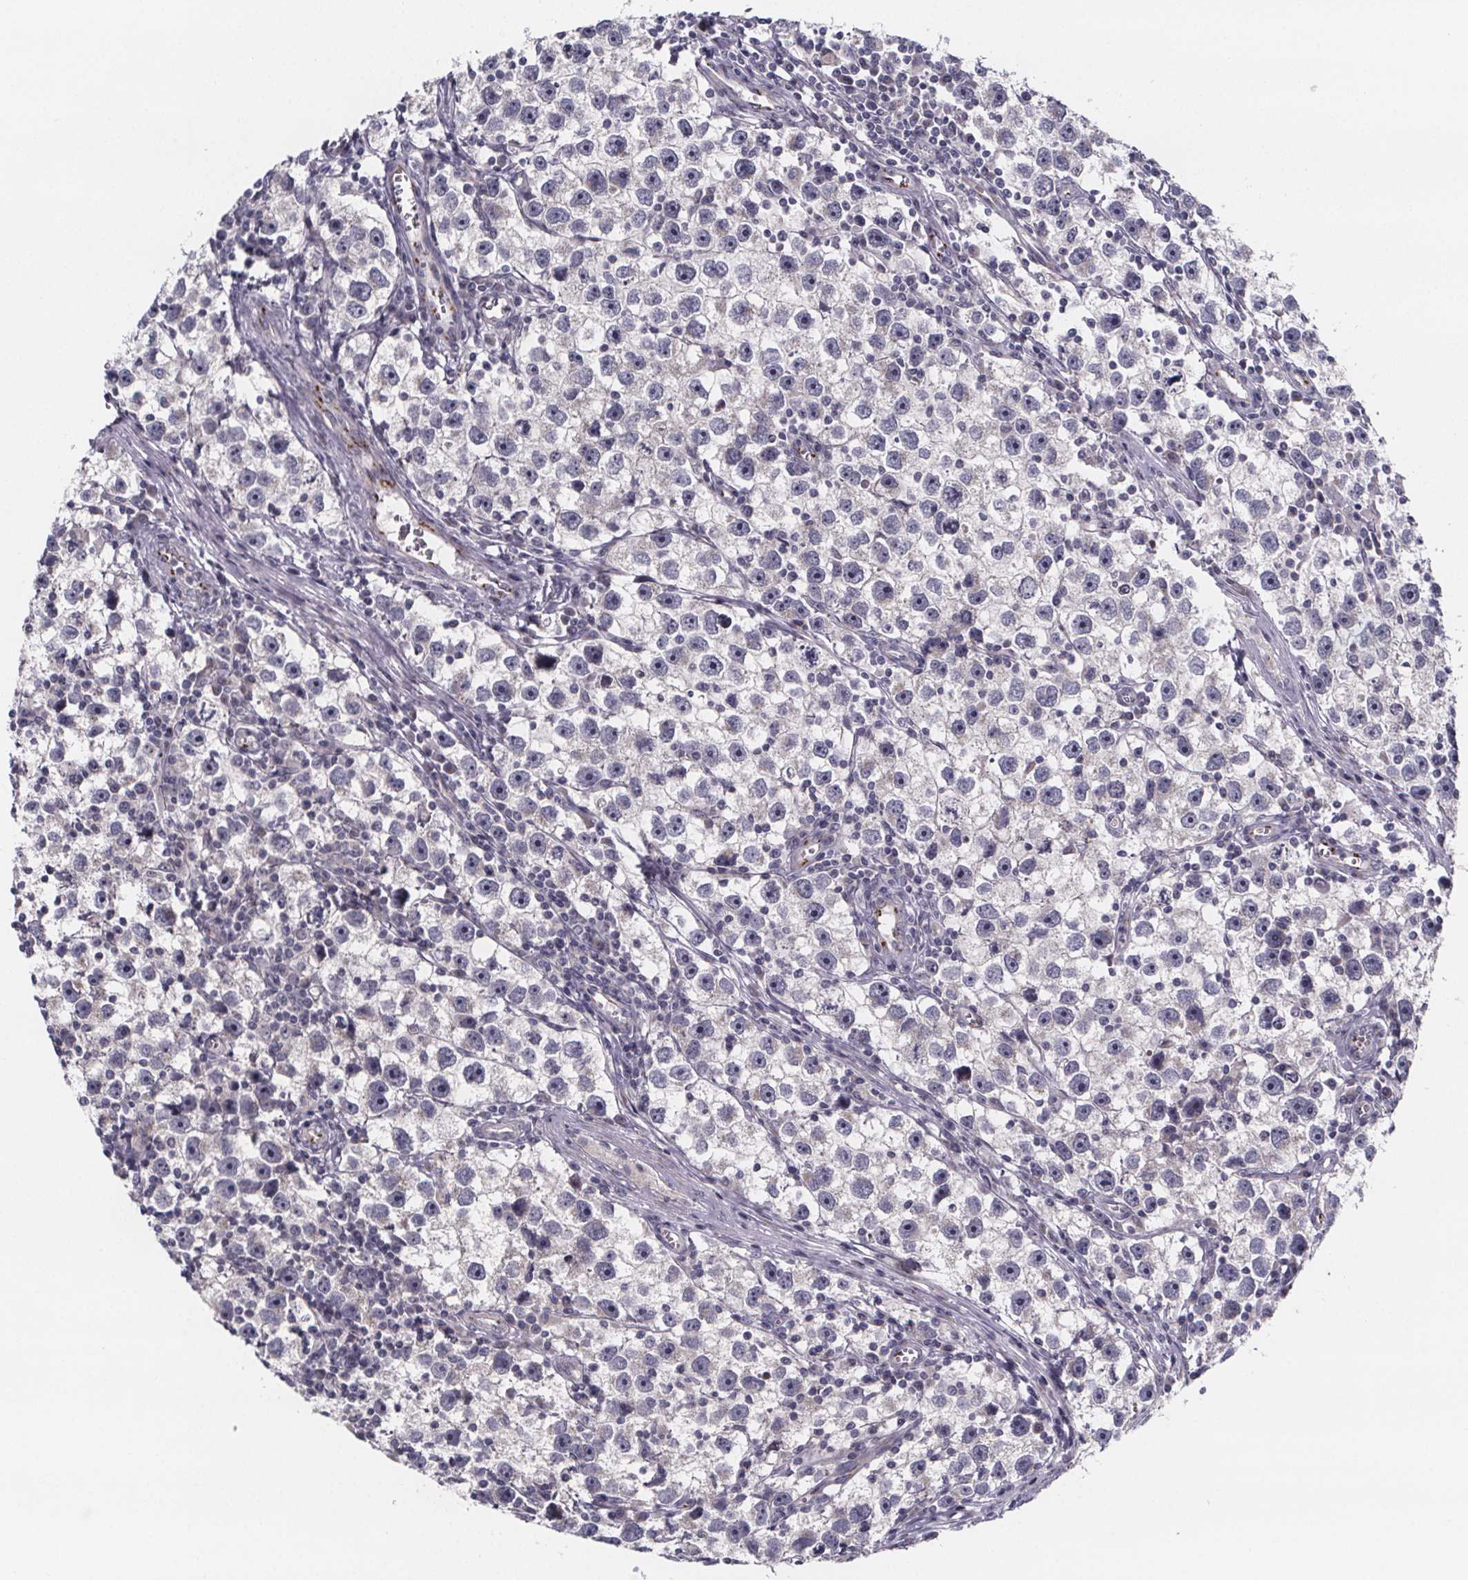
{"staining": {"intensity": "negative", "quantity": "none", "location": "none"}, "tissue": "testis cancer", "cell_type": "Tumor cells", "image_type": "cancer", "snomed": [{"axis": "morphology", "description": "Seminoma, NOS"}, {"axis": "topography", "description": "Testis"}], "caption": "Immunohistochemical staining of human testis seminoma demonstrates no significant staining in tumor cells.", "gene": "NDST1", "patient": {"sex": "male", "age": 30}}